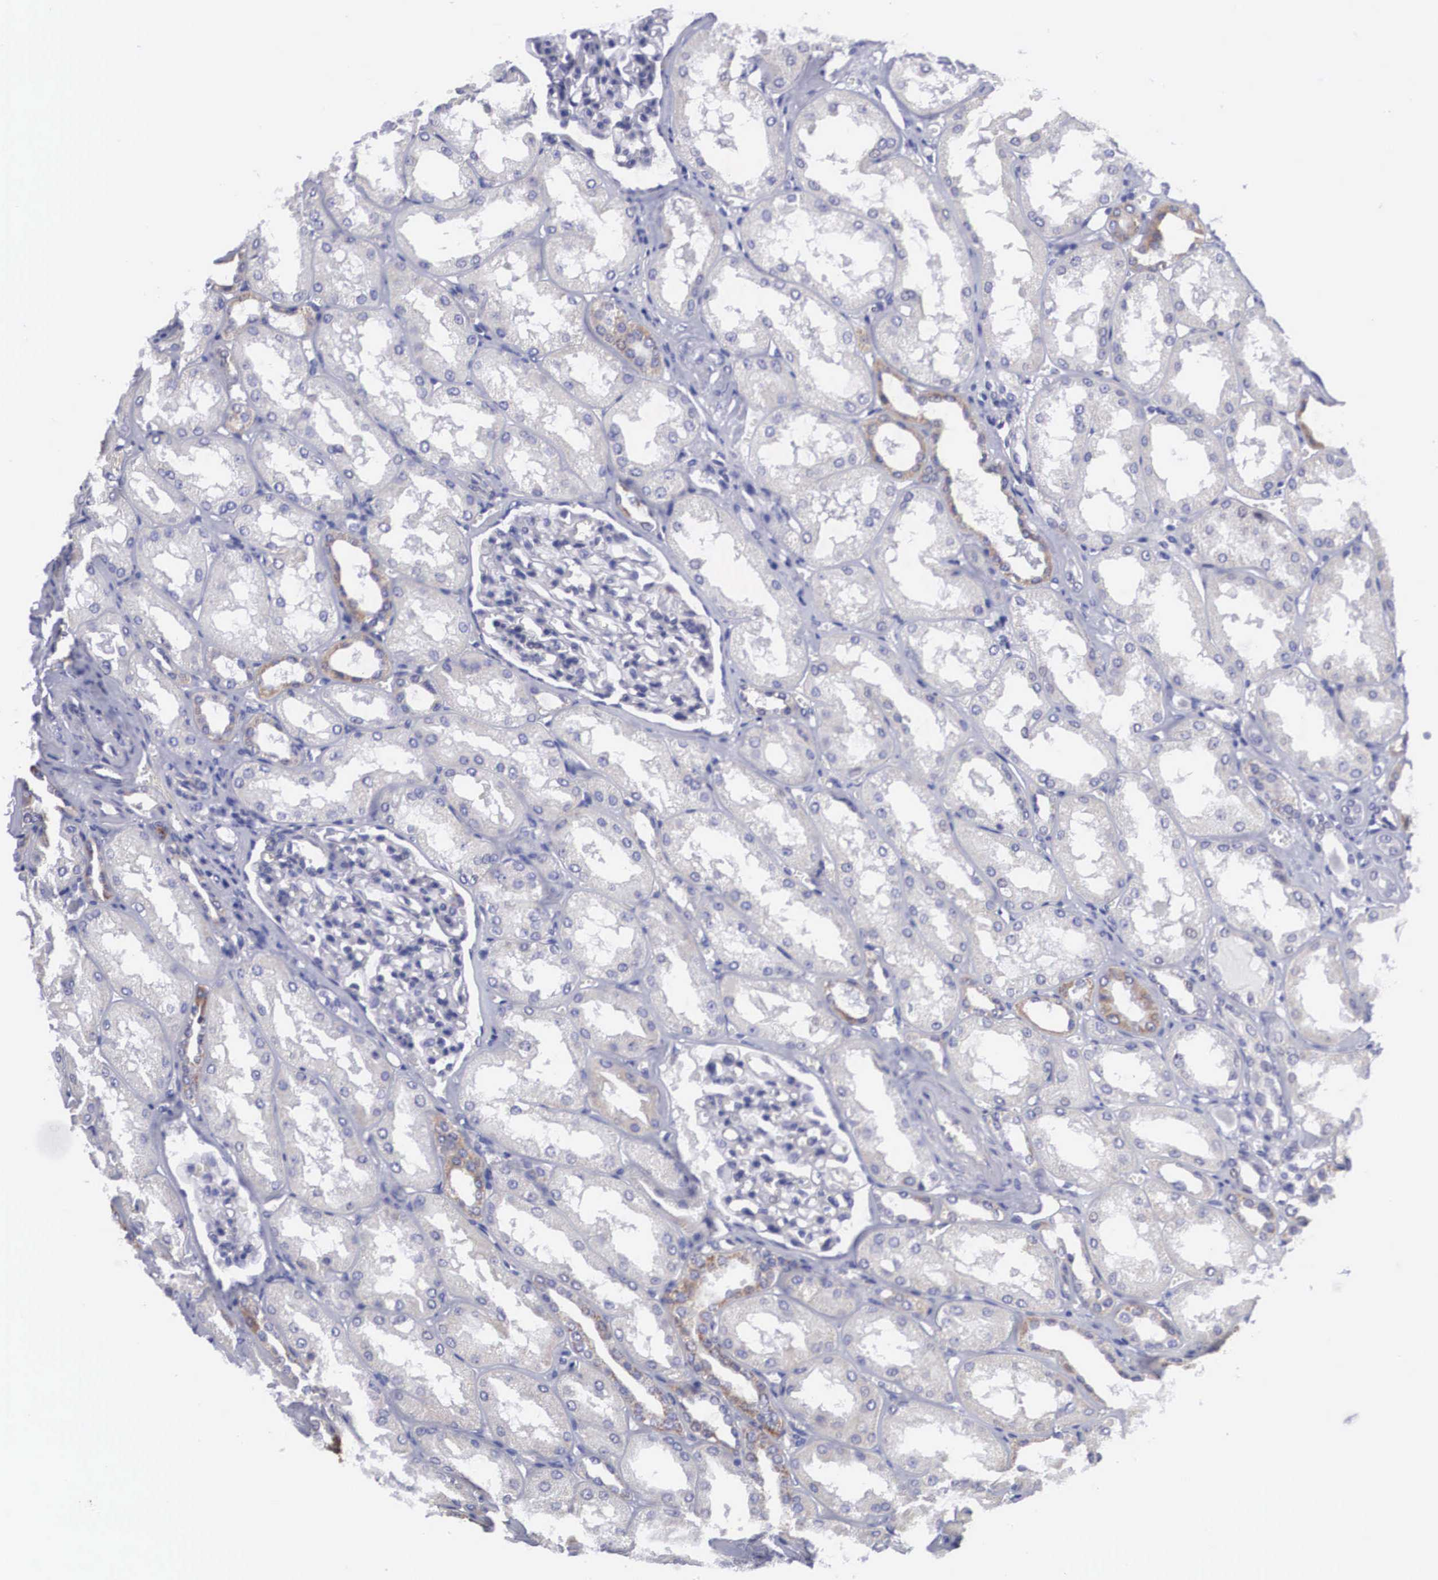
{"staining": {"intensity": "negative", "quantity": "none", "location": "none"}, "tissue": "kidney", "cell_type": "Cells in glomeruli", "image_type": "normal", "snomed": [{"axis": "morphology", "description": "Normal tissue, NOS"}, {"axis": "topography", "description": "Kidney"}], "caption": "The micrograph displays no significant expression in cells in glomeruli of kidney. (Brightfield microscopy of DAB (3,3'-diaminobenzidine) IHC at high magnification).", "gene": "SOX11", "patient": {"sex": "male", "age": 61}}